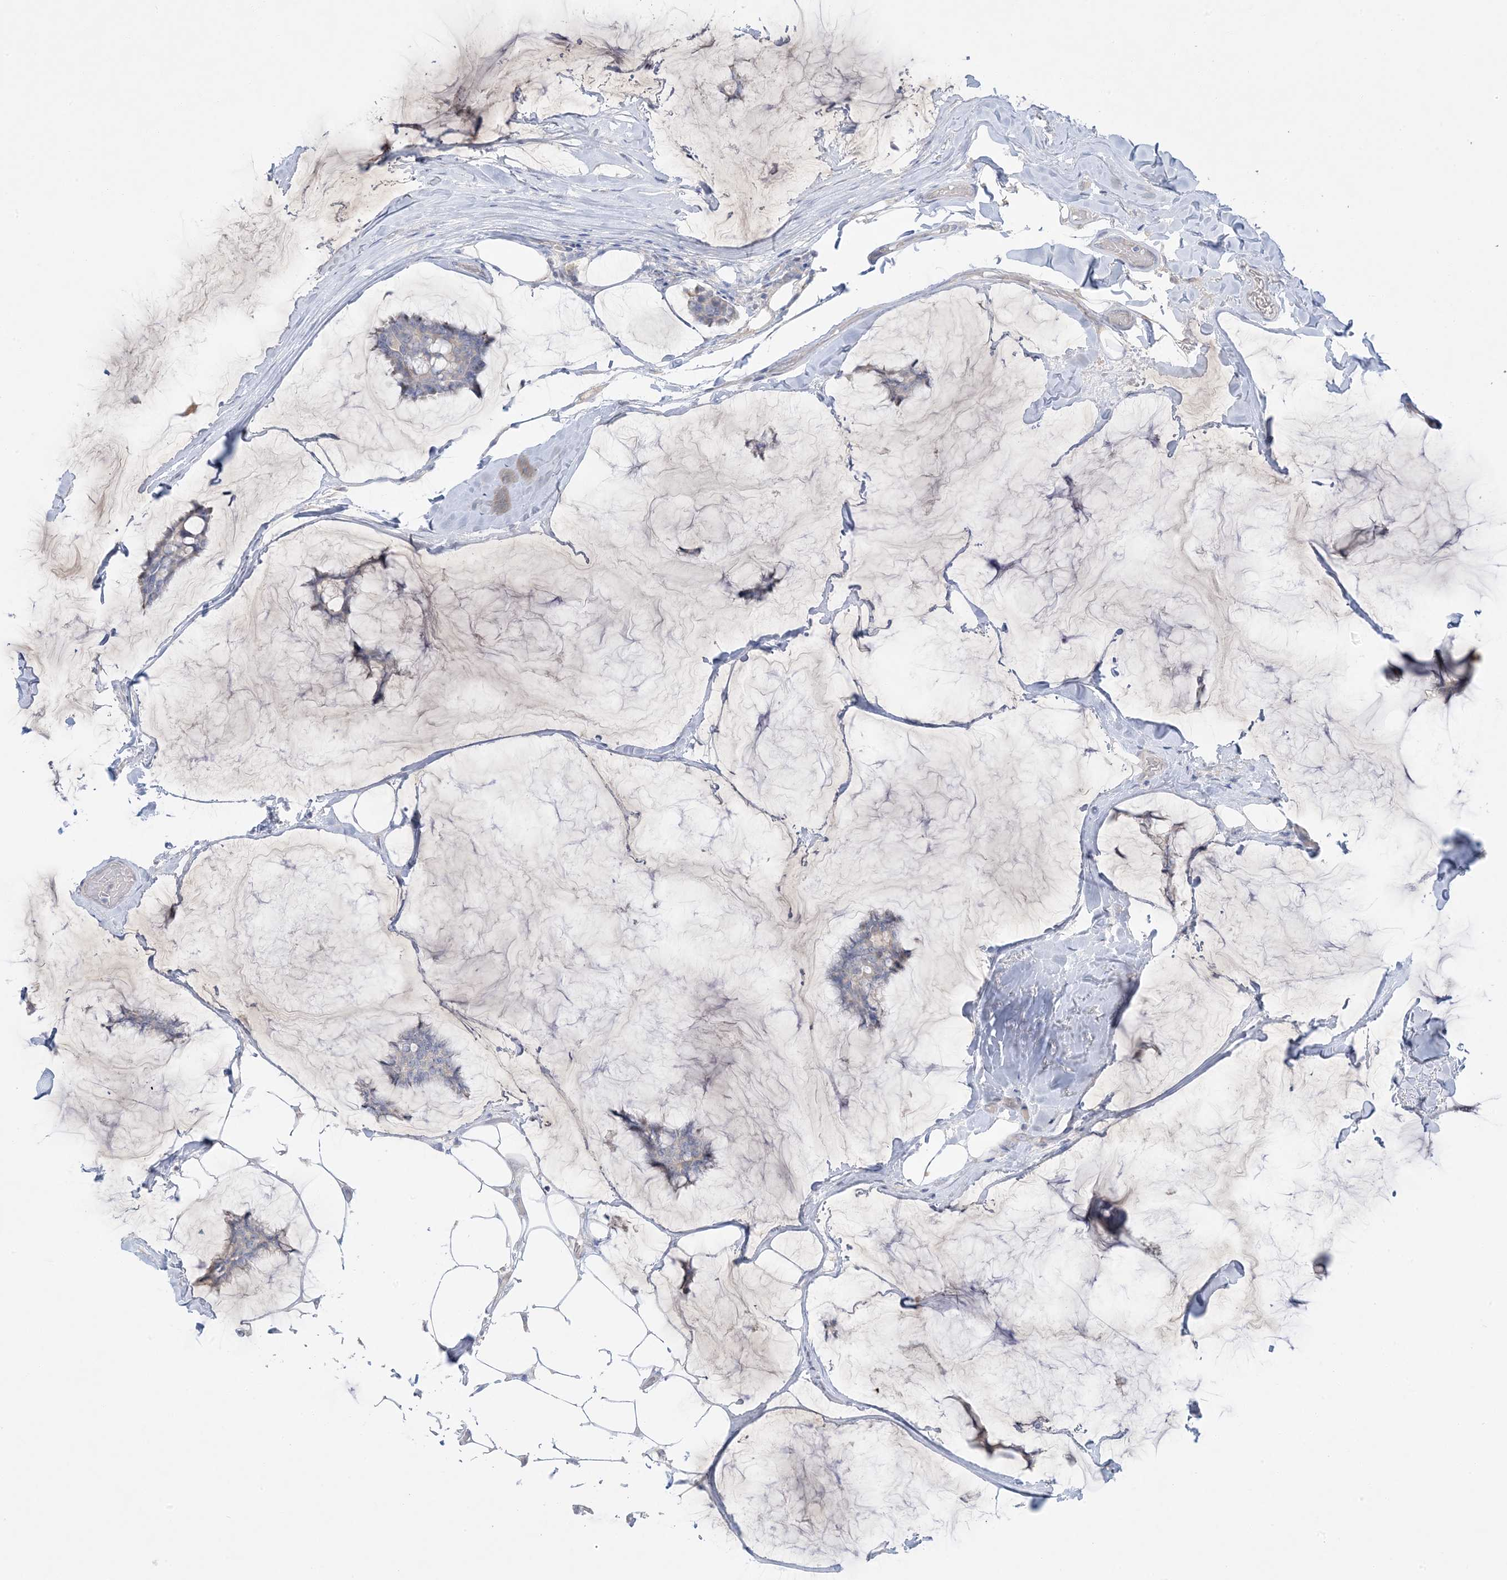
{"staining": {"intensity": "negative", "quantity": "none", "location": "none"}, "tissue": "breast cancer", "cell_type": "Tumor cells", "image_type": "cancer", "snomed": [{"axis": "morphology", "description": "Duct carcinoma"}, {"axis": "topography", "description": "Breast"}], "caption": "The immunohistochemistry photomicrograph has no significant positivity in tumor cells of breast invasive ductal carcinoma tissue.", "gene": "FAM184A", "patient": {"sex": "female", "age": 93}}